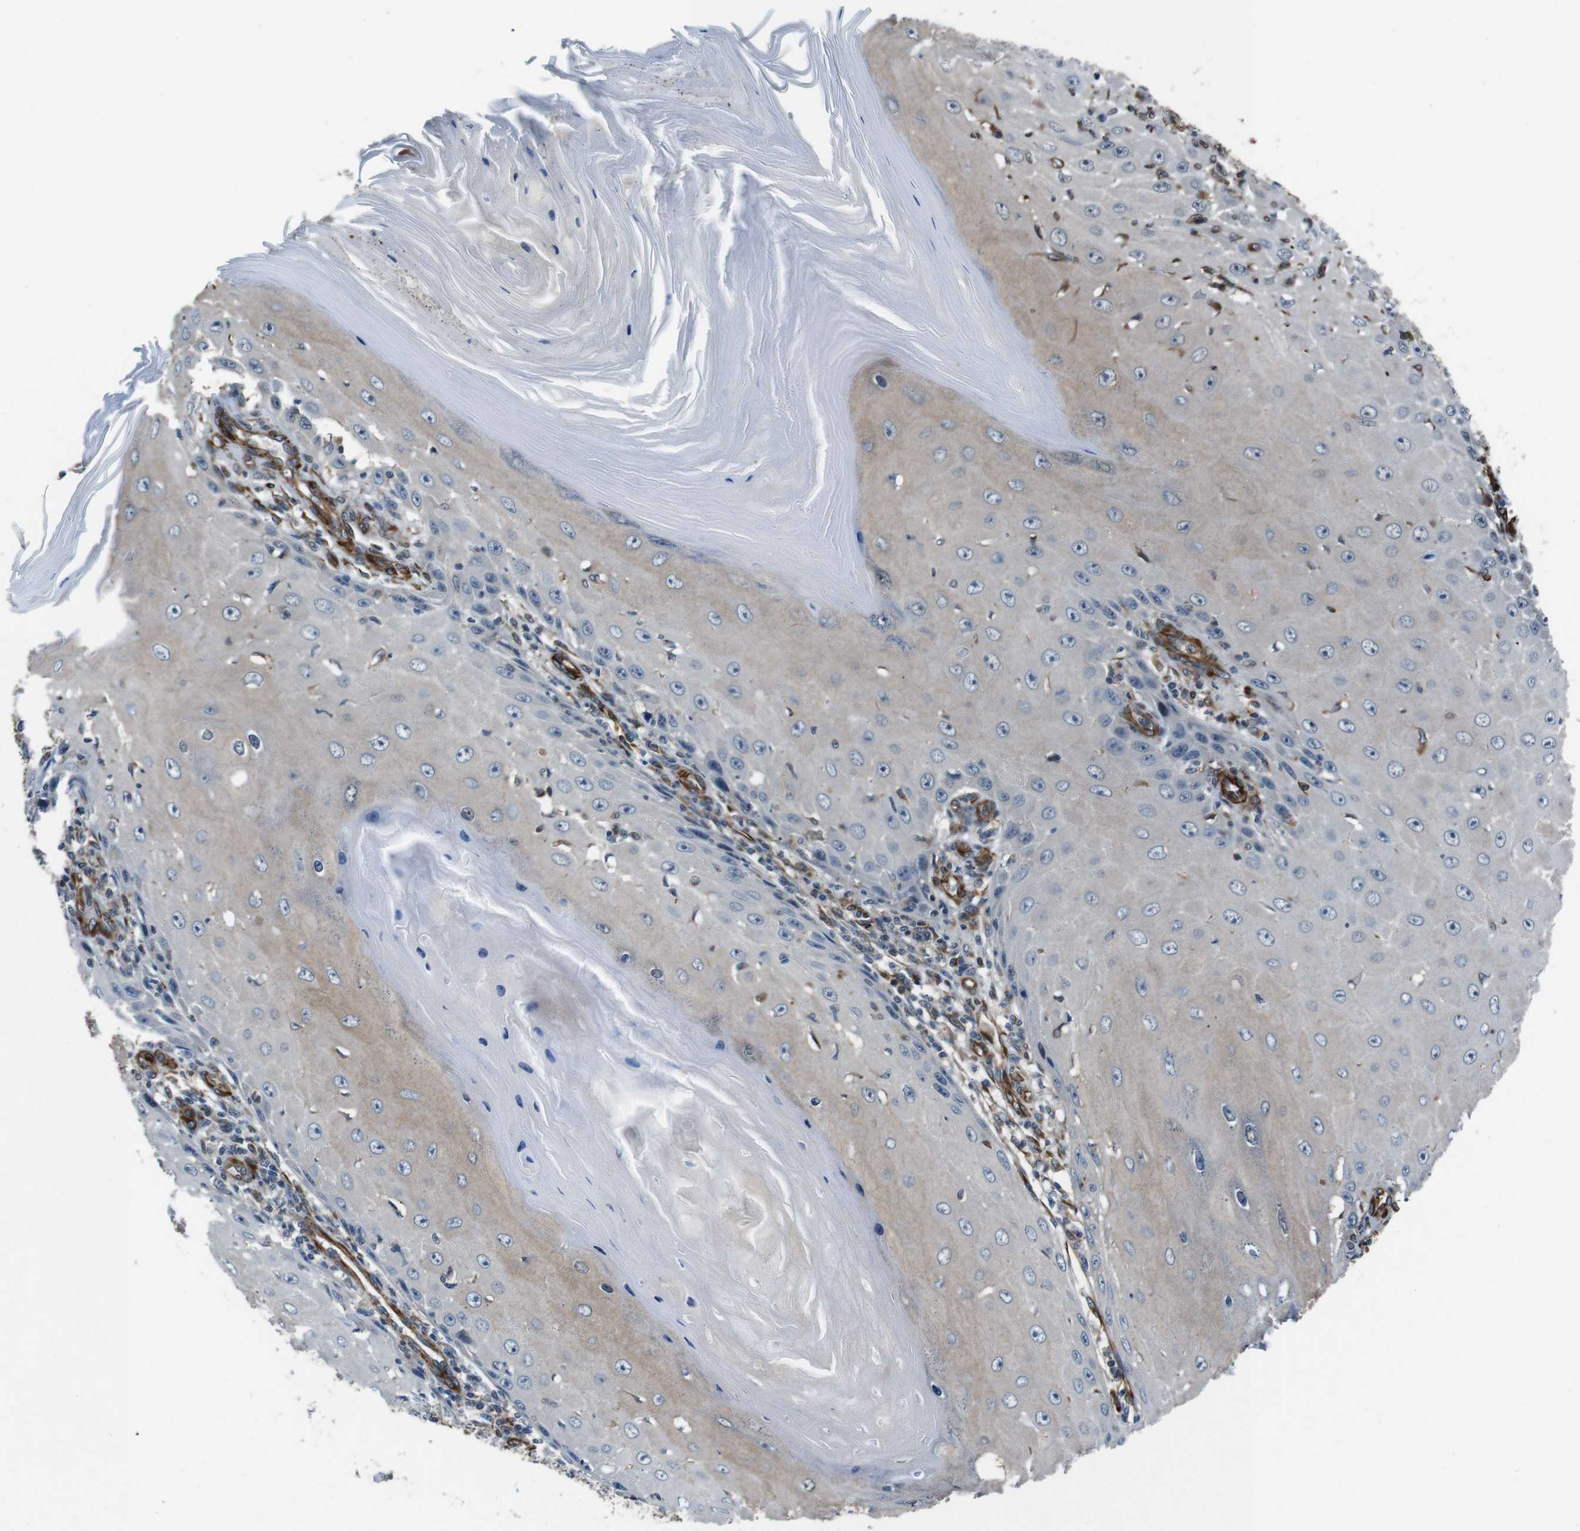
{"staining": {"intensity": "negative", "quantity": "none", "location": "none"}, "tissue": "skin cancer", "cell_type": "Tumor cells", "image_type": "cancer", "snomed": [{"axis": "morphology", "description": "Squamous cell carcinoma, NOS"}, {"axis": "topography", "description": "Skin"}], "caption": "An IHC micrograph of skin cancer (squamous cell carcinoma) is shown. There is no staining in tumor cells of skin cancer (squamous cell carcinoma). The staining was performed using DAB to visualize the protein expression in brown, while the nuclei were stained in blue with hematoxylin (Magnification: 20x).", "gene": "LRRC49", "patient": {"sex": "female", "age": 73}}